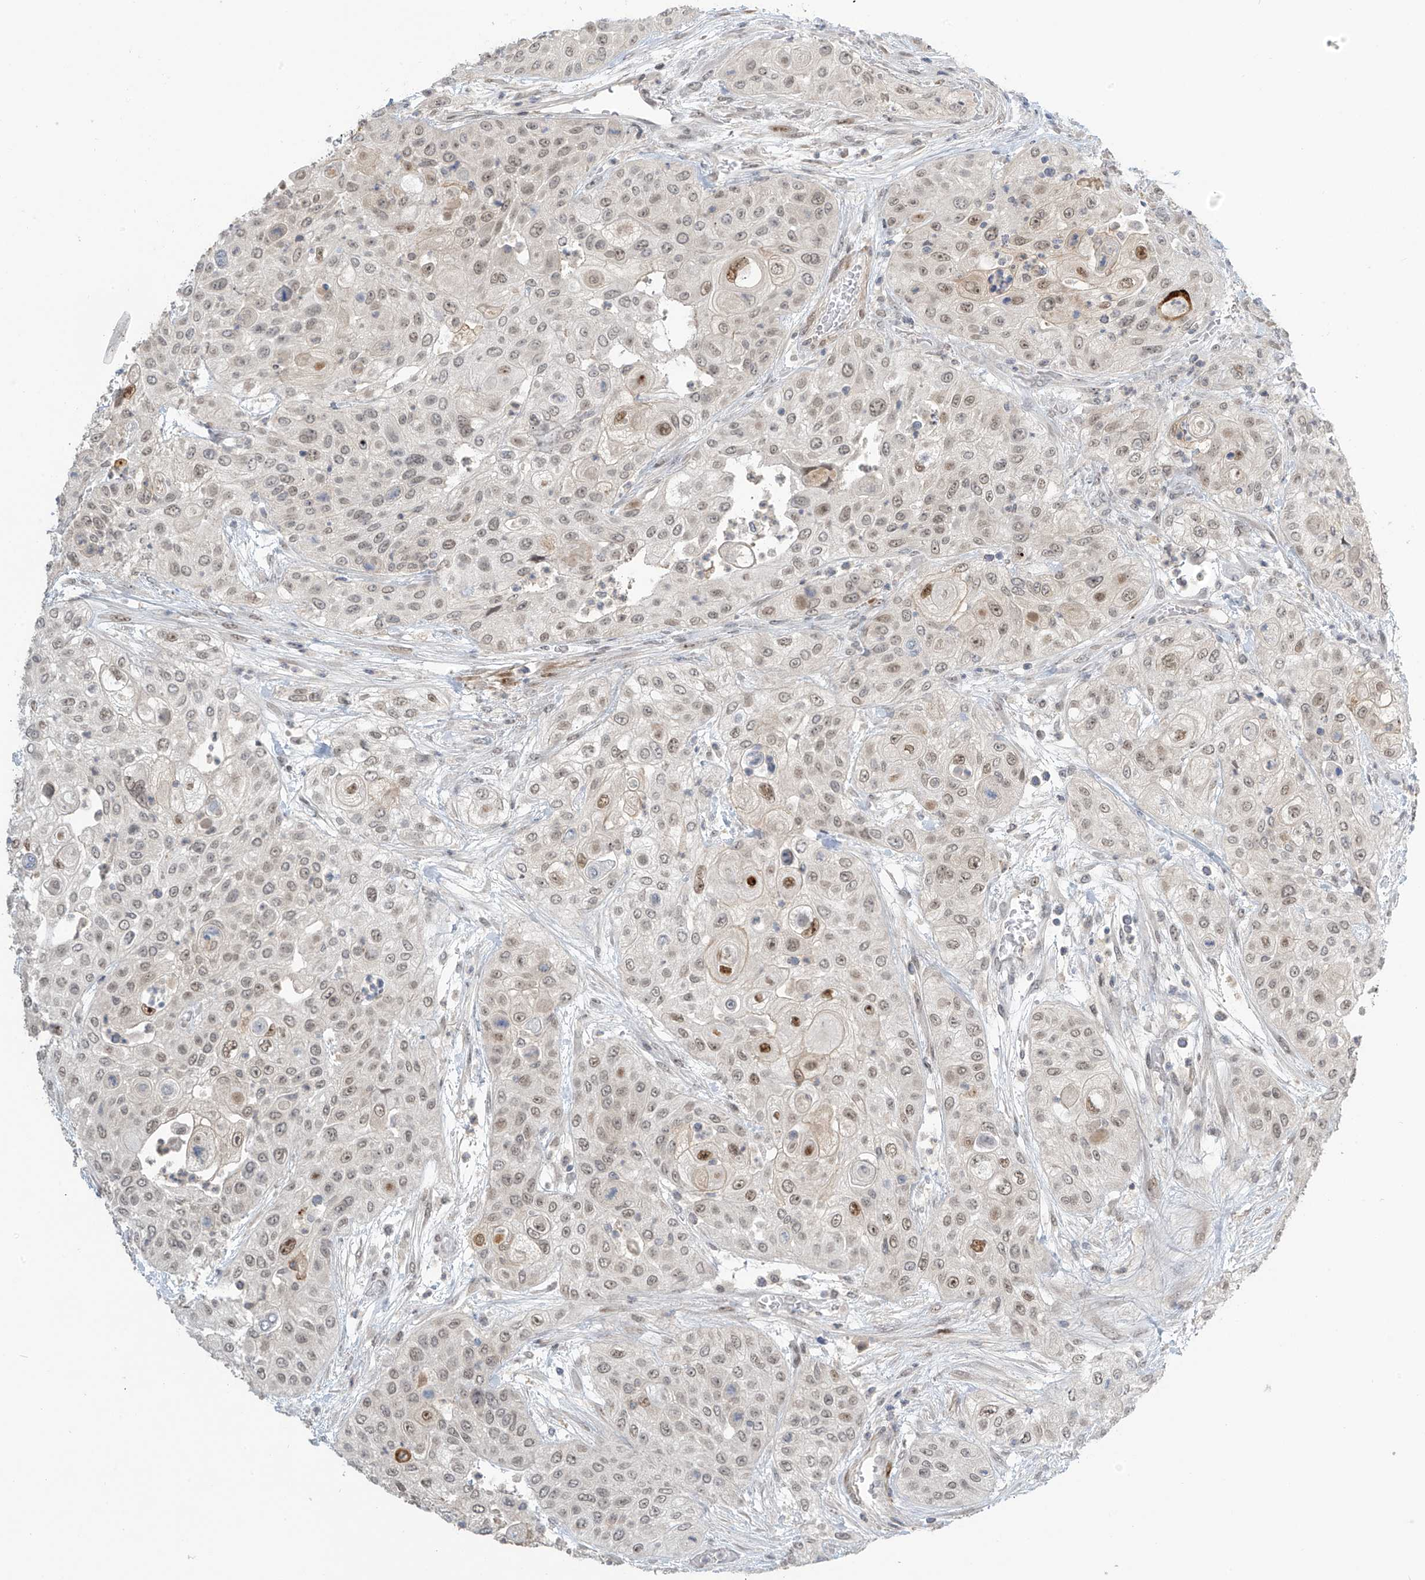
{"staining": {"intensity": "moderate", "quantity": "25%-75%", "location": "nuclear"}, "tissue": "urothelial cancer", "cell_type": "Tumor cells", "image_type": "cancer", "snomed": [{"axis": "morphology", "description": "Urothelial carcinoma, High grade"}, {"axis": "topography", "description": "Urinary bladder"}], "caption": "Immunohistochemical staining of human high-grade urothelial carcinoma shows moderate nuclear protein expression in about 25%-75% of tumor cells.", "gene": "METAP1D", "patient": {"sex": "female", "age": 79}}